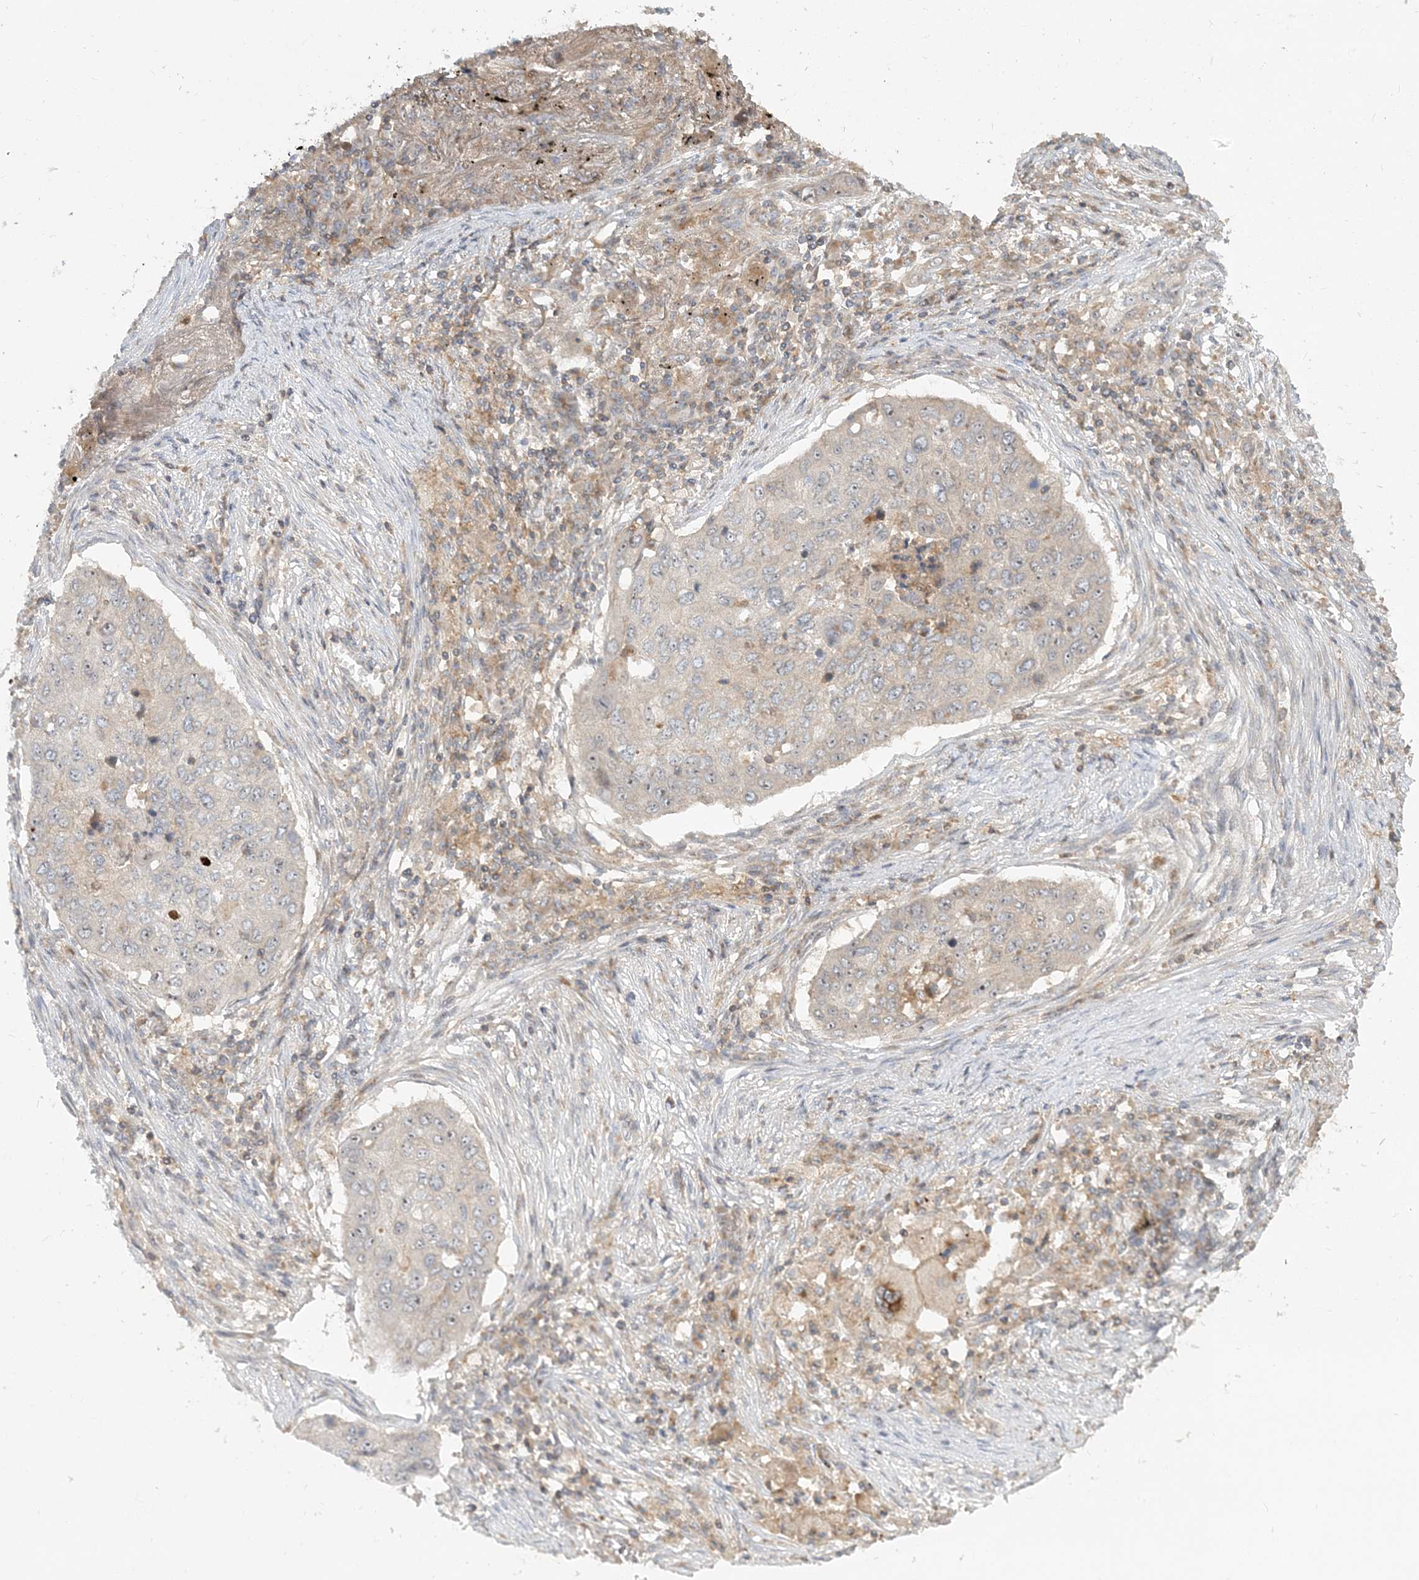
{"staining": {"intensity": "negative", "quantity": "none", "location": "none"}, "tissue": "lung cancer", "cell_type": "Tumor cells", "image_type": "cancer", "snomed": [{"axis": "morphology", "description": "Squamous cell carcinoma, NOS"}, {"axis": "topography", "description": "Lung"}], "caption": "Squamous cell carcinoma (lung) was stained to show a protein in brown. There is no significant staining in tumor cells.", "gene": "AP1AR", "patient": {"sex": "female", "age": 63}}